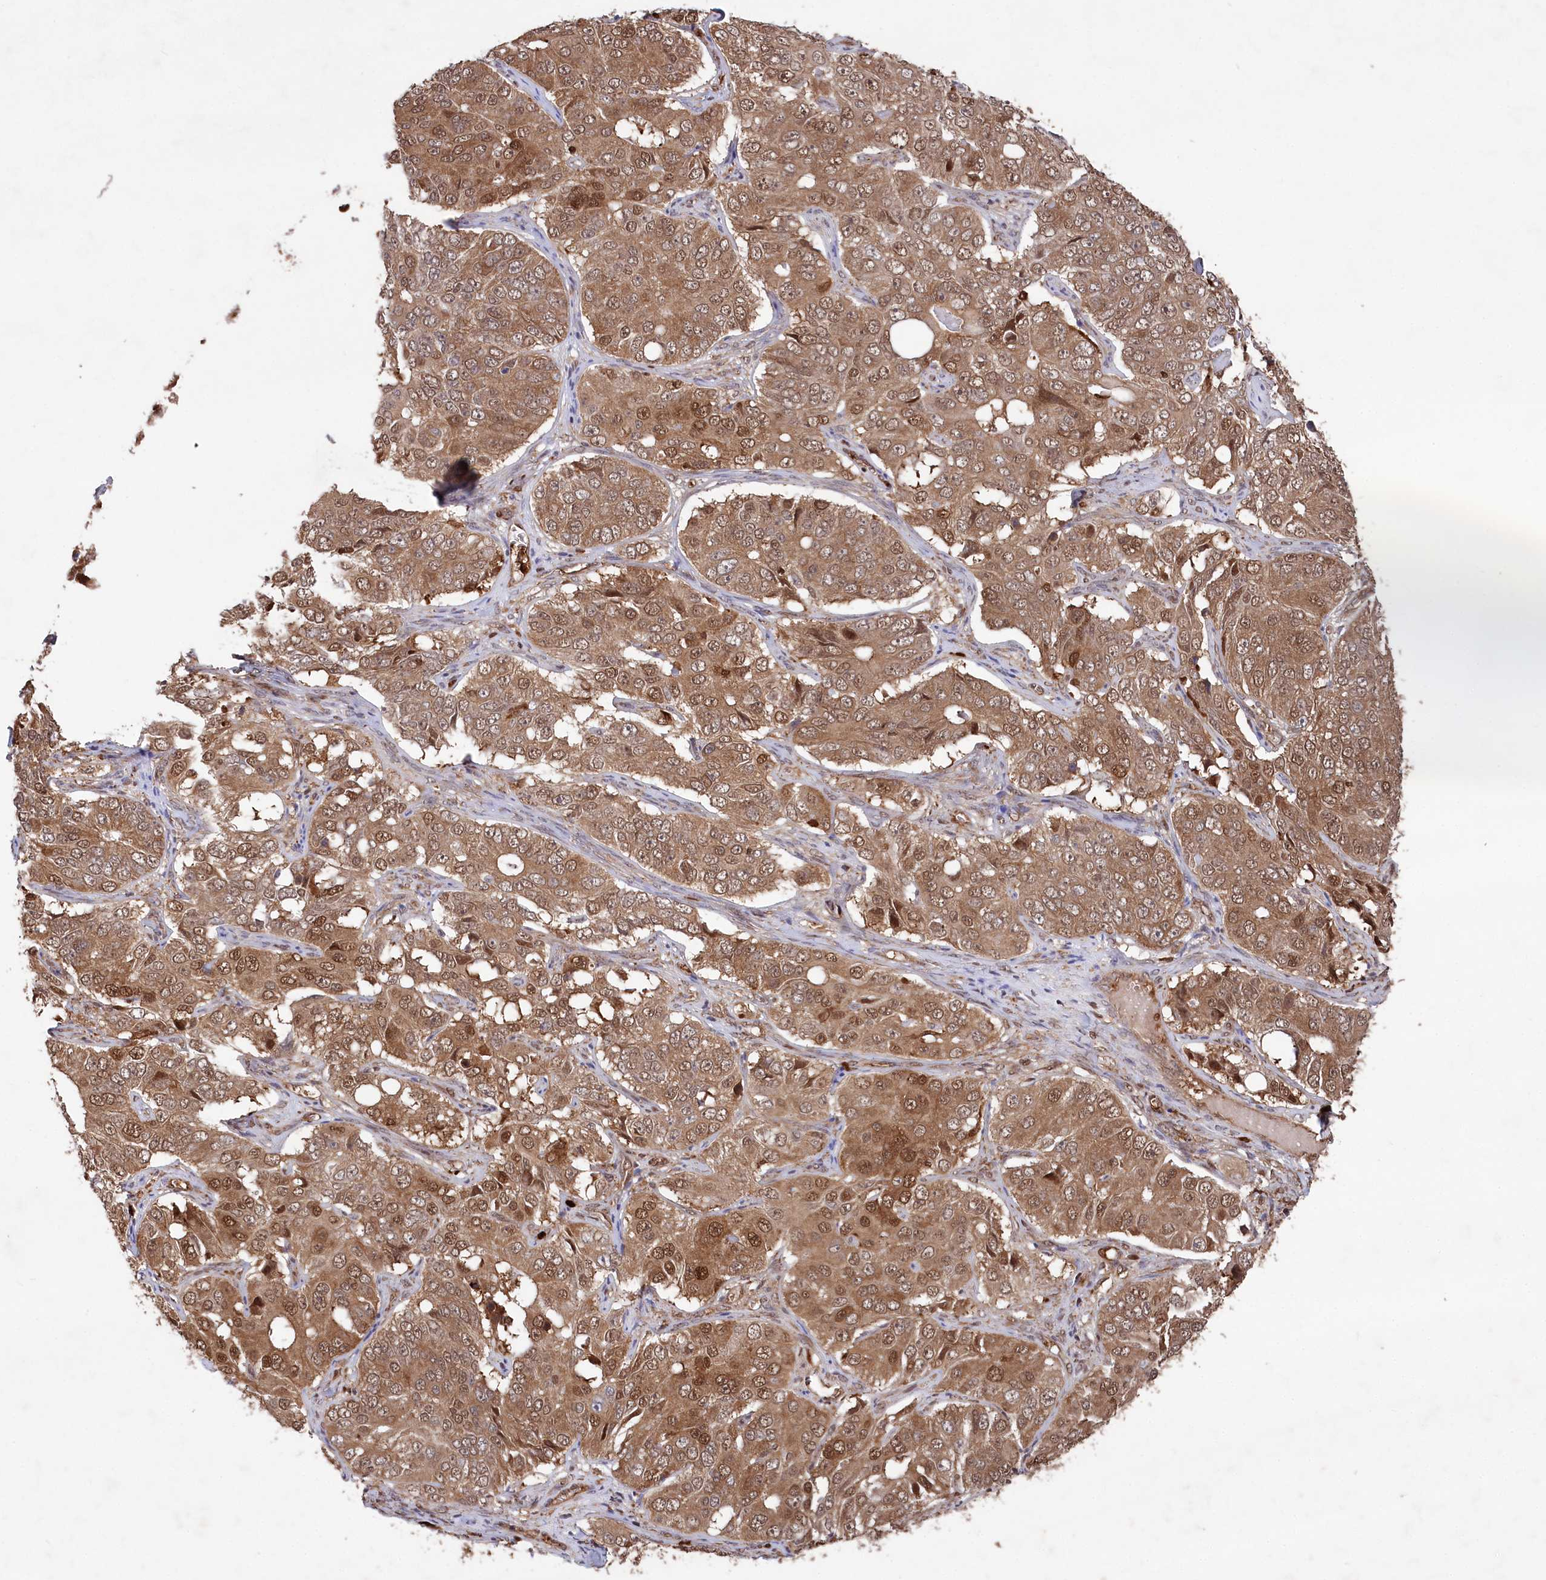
{"staining": {"intensity": "moderate", "quantity": ">75%", "location": "cytoplasmic/membranous,nuclear"}, "tissue": "ovarian cancer", "cell_type": "Tumor cells", "image_type": "cancer", "snomed": [{"axis": "morphology", "description": "Carcinoma, endometroid"}, {"axis": "topography", "description": "Ovary"}], "caption": "Protein expression analysis of human ovarian endometroid carcinoma reveals moderate cytoplasmic/membranous and nuclear positivity in approximately >75% of tumor cells.", "gene": "LSG1", "patient": {"sex": "female", "age": 51}}